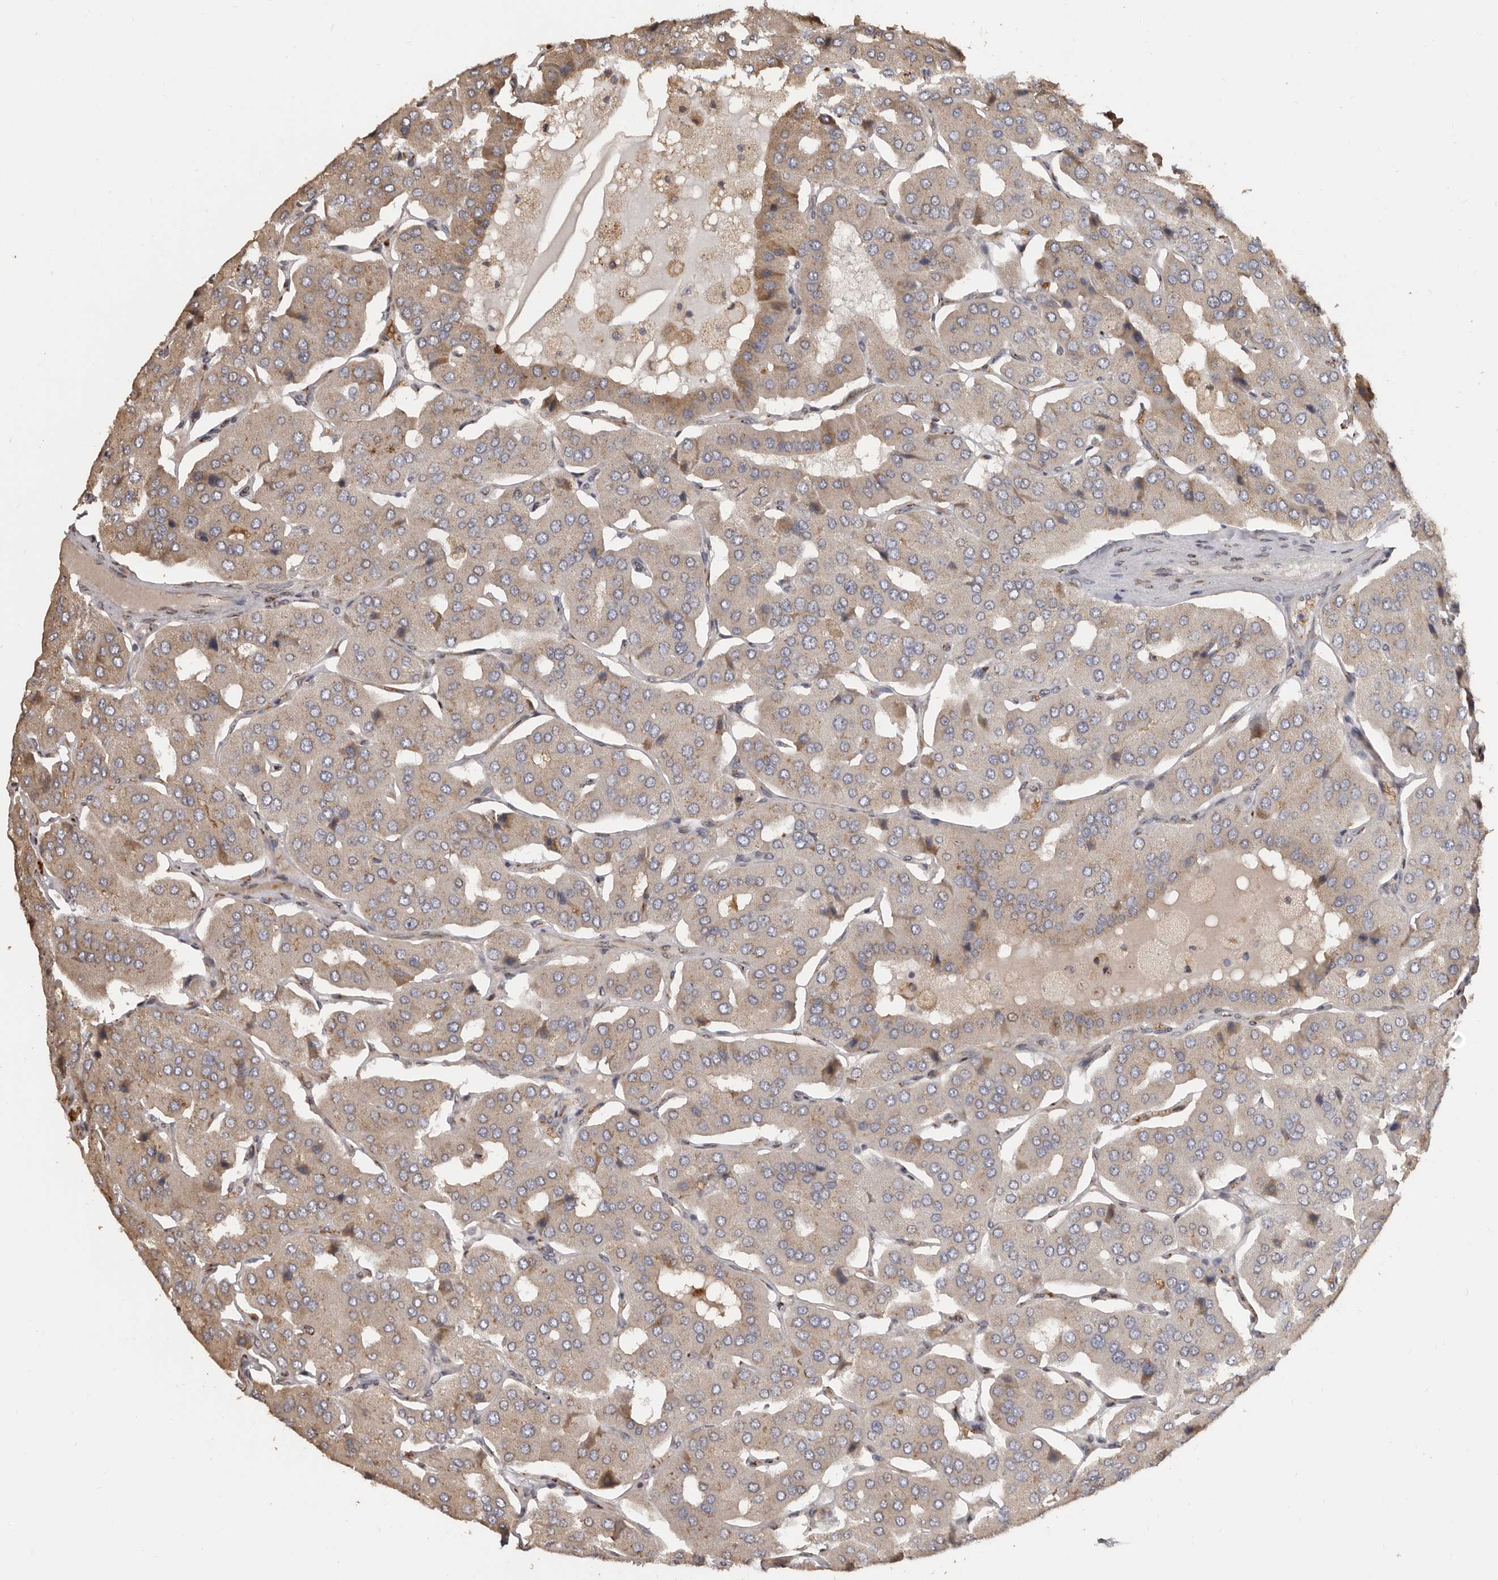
{"staining": {"intensity": "weak", "quantity": "25%-75%", "location": "cytoplasmic/membranous"}, "tissue": "parathyroid gland", "cell_type": "Glandular cells", "image_type": "normal", "snomed": [{"axis": "morphology", "description": "Normal tissue, NOS"}, {"axis": "morphology", "description": "Adenoma, NOS"}, {"axis": "topography", "description": "Parathyroid gland"}], "caption": "Normal parathyroid gland reveals weak cytoplasmic/membranous expression in about 25%-75% of glandular cells, visualized by immunohistochemistry.", "gene": "ENTREP1", "patient": {"sex": "female", "age": 86}}